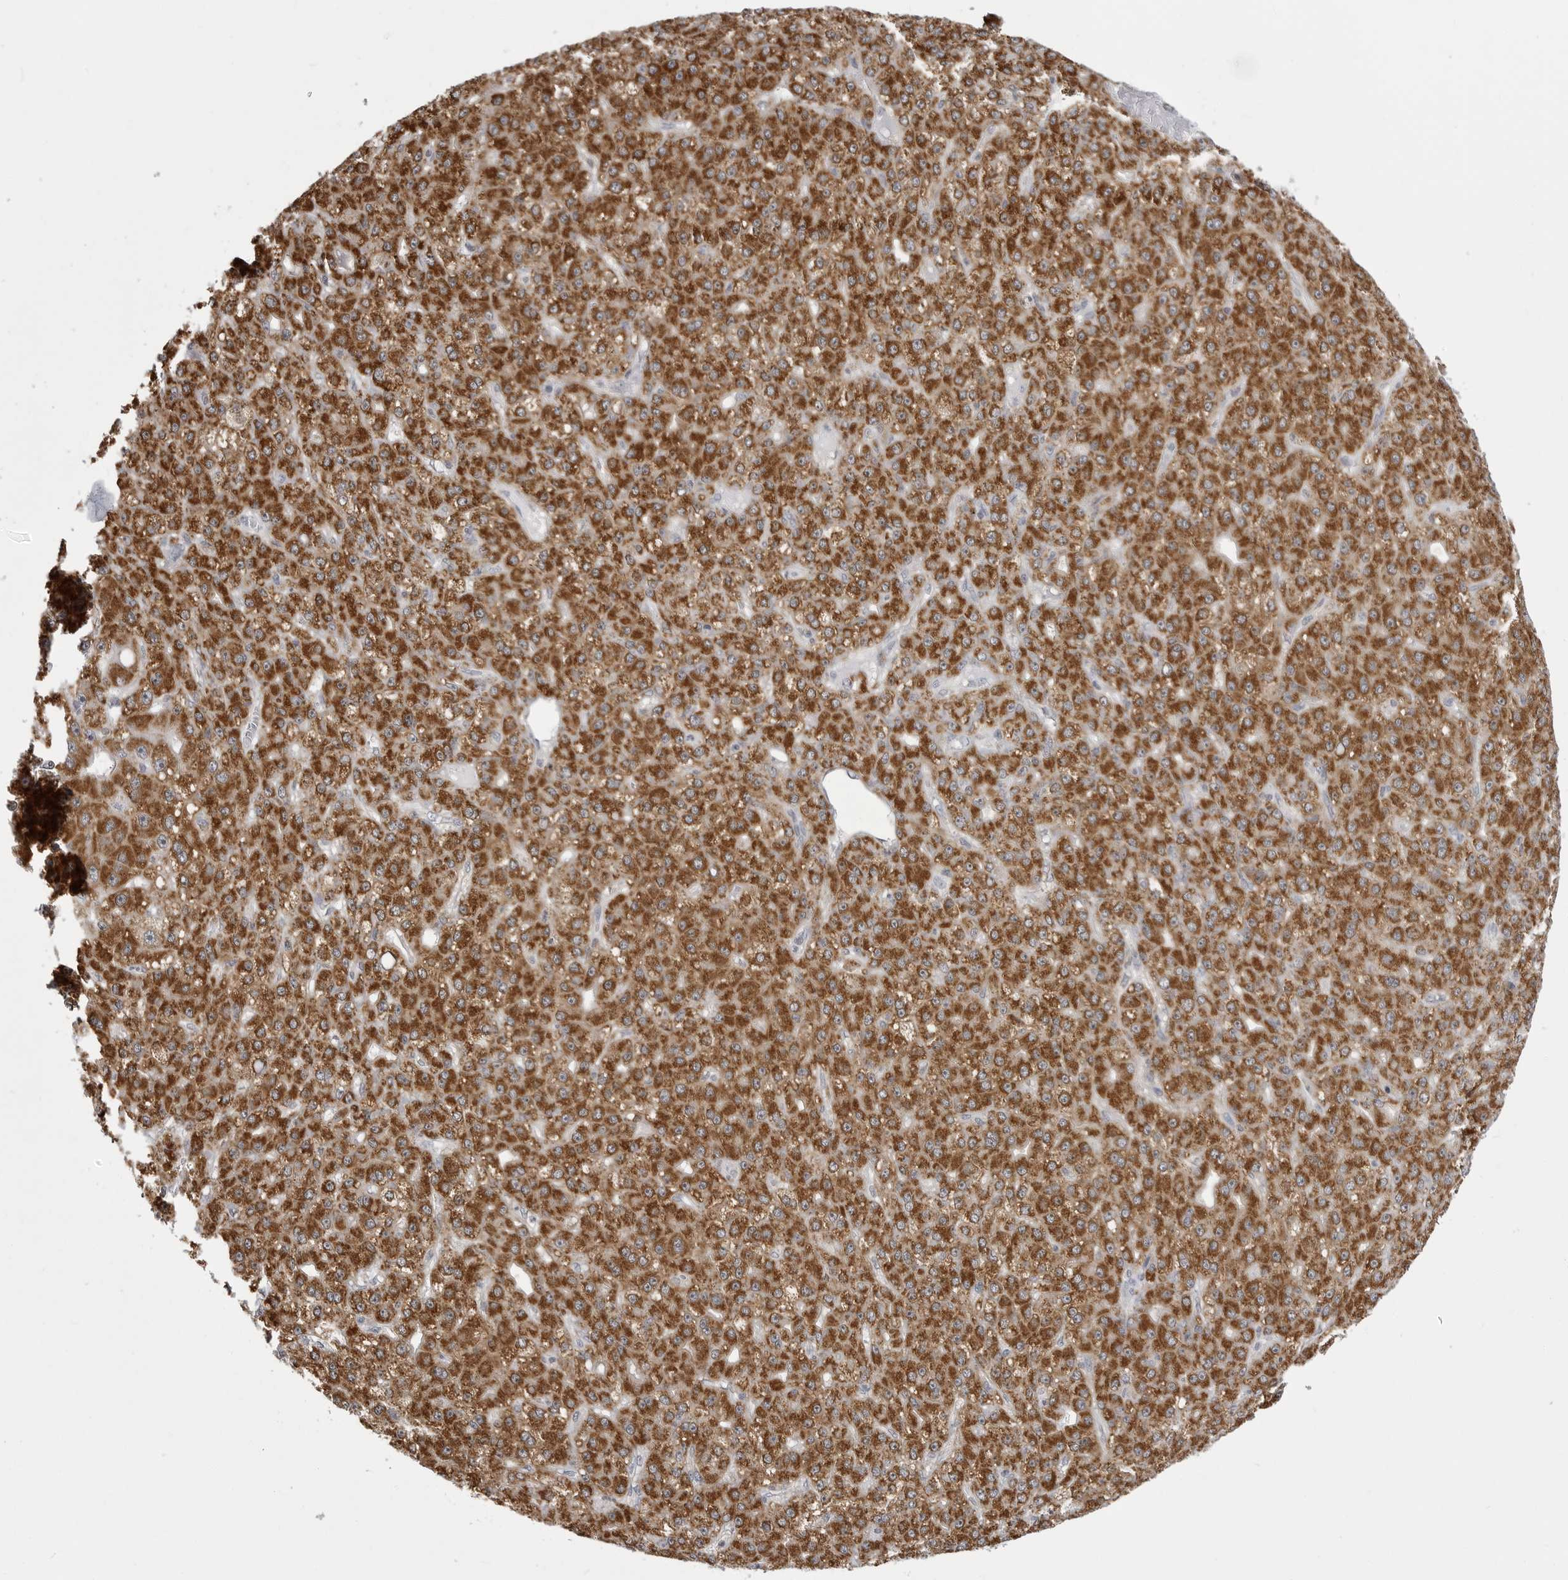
{"staining": {"intensity": "strong", "quantity": ">75%", "location": "cytoplasmic/membranous"}, "tissue": "liver cancer", "cell_type": "Tumor cells", "image_type": "cancer", "snomed": [{"axis": "morphology", "description": "Carcinoma, Hepatocellular, NOS"}, {"axis": "topography", "description": "Liver"}], "caption": "Protein expression analysis of human hepatocellular carcinoma (liver) reveals strong cytoplasmic/membranous staining in approximately >75% of tumor cells. (DAB IHC, brown staining for protein, blue staining for nuclei).", "gene": "FH", "patient": {"sex": "male", "age": 67}}